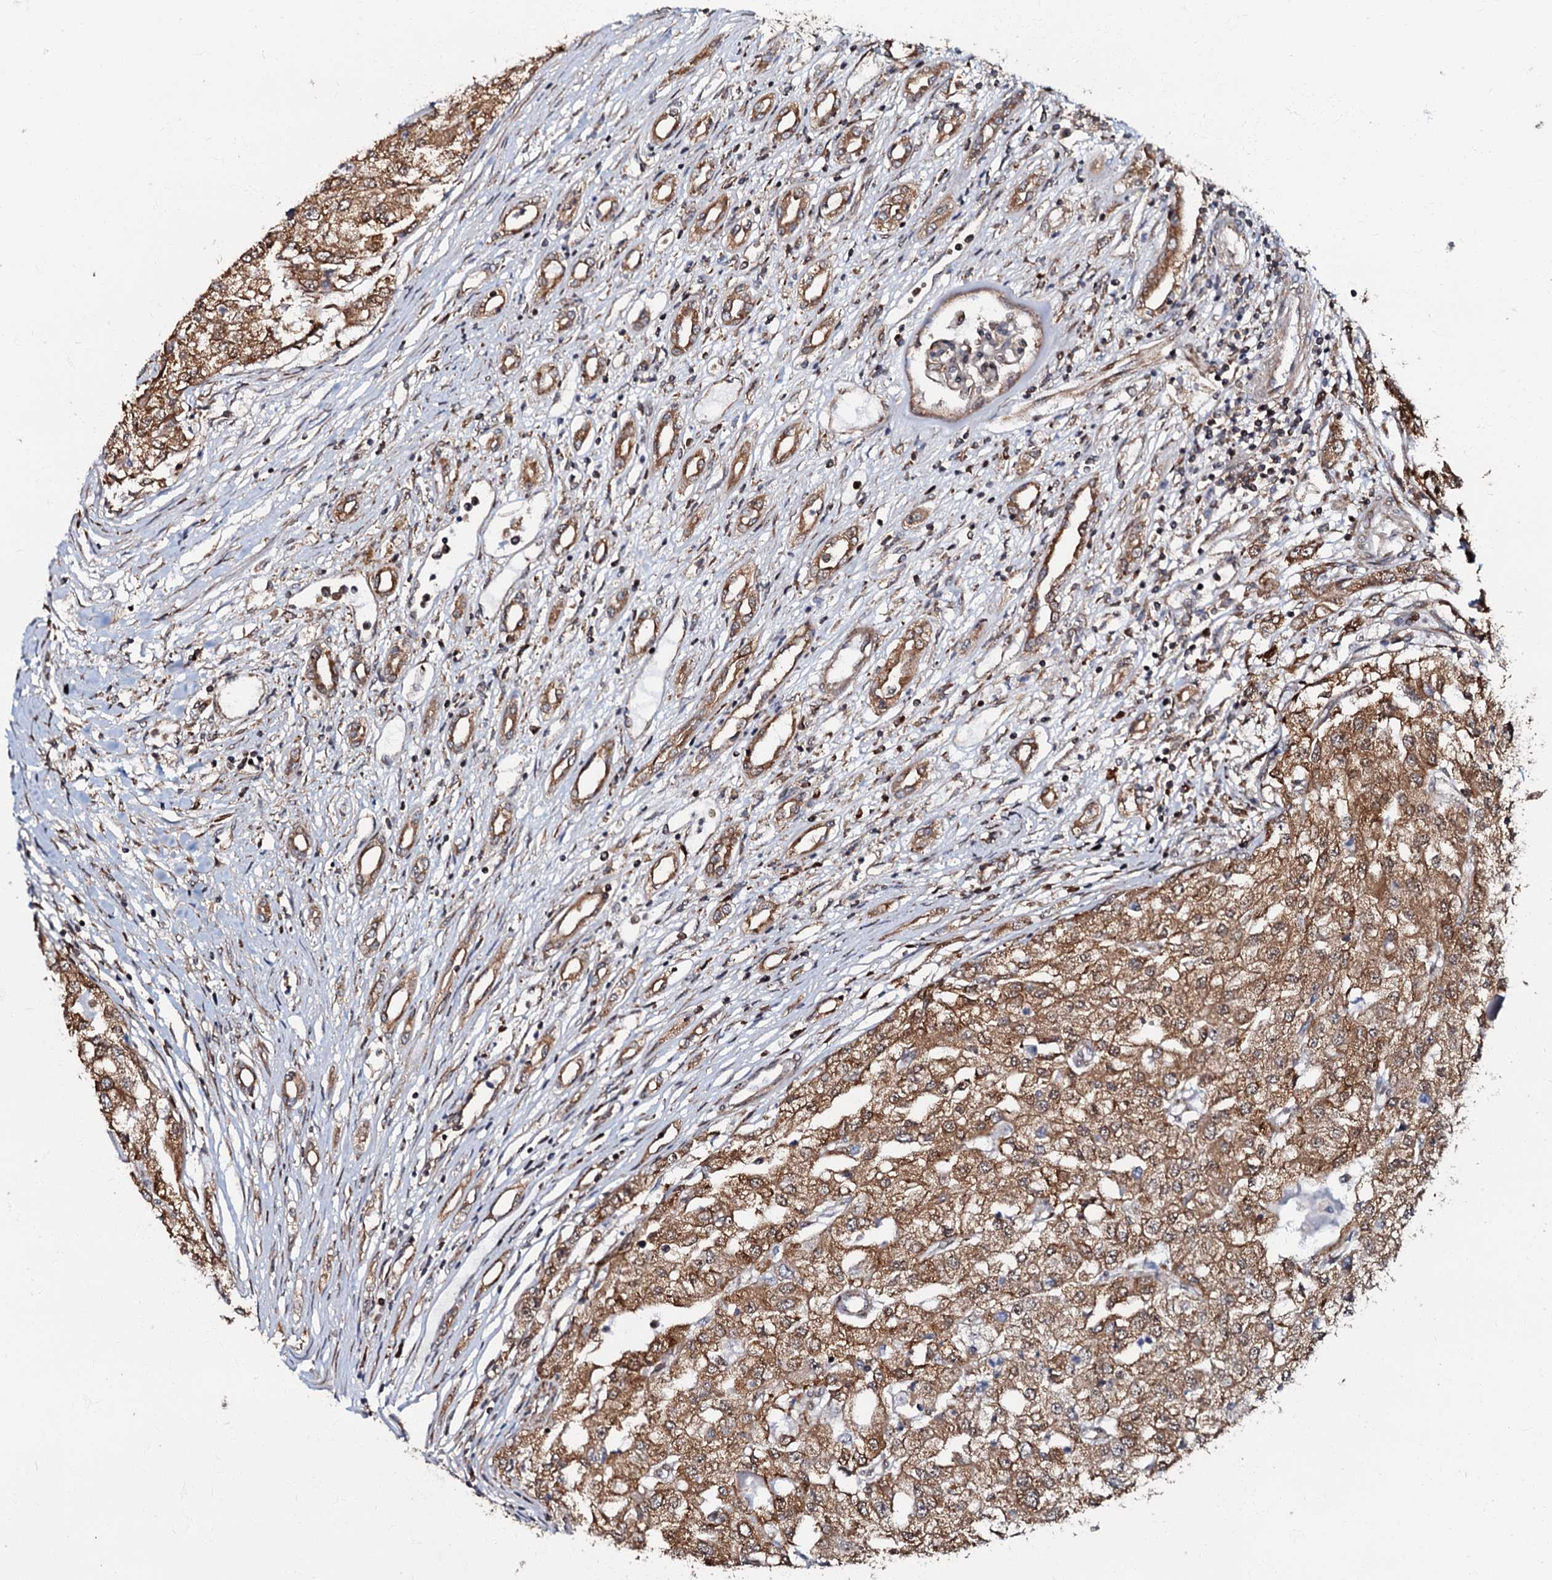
{"staining": {"intensity": "moderate", "quantity": ">75%", "location": "cytoplasmic/membranous"}, "tissue": "renal cancer", "cell_type": "Tumor cells", "image_type": "cancer", "snomed": [{"axis": "morphology", "description": "Adenocarcinoma, NOS"}, {"axis": "topography", "description": "Kidney"}], "caption": "Renal cancer (adenocarcinoma) stained with DAB (3,3'-diaminobenzidine) IHC demonstrates medium levels of moderate cytoplasmic/membranous staining in about >75% of tumor cells. (brown staining indicates protein expression, while blue staining denotes nuclei).", "gene": "OSBP", "patient": {"sex": "female", "age": 54}}